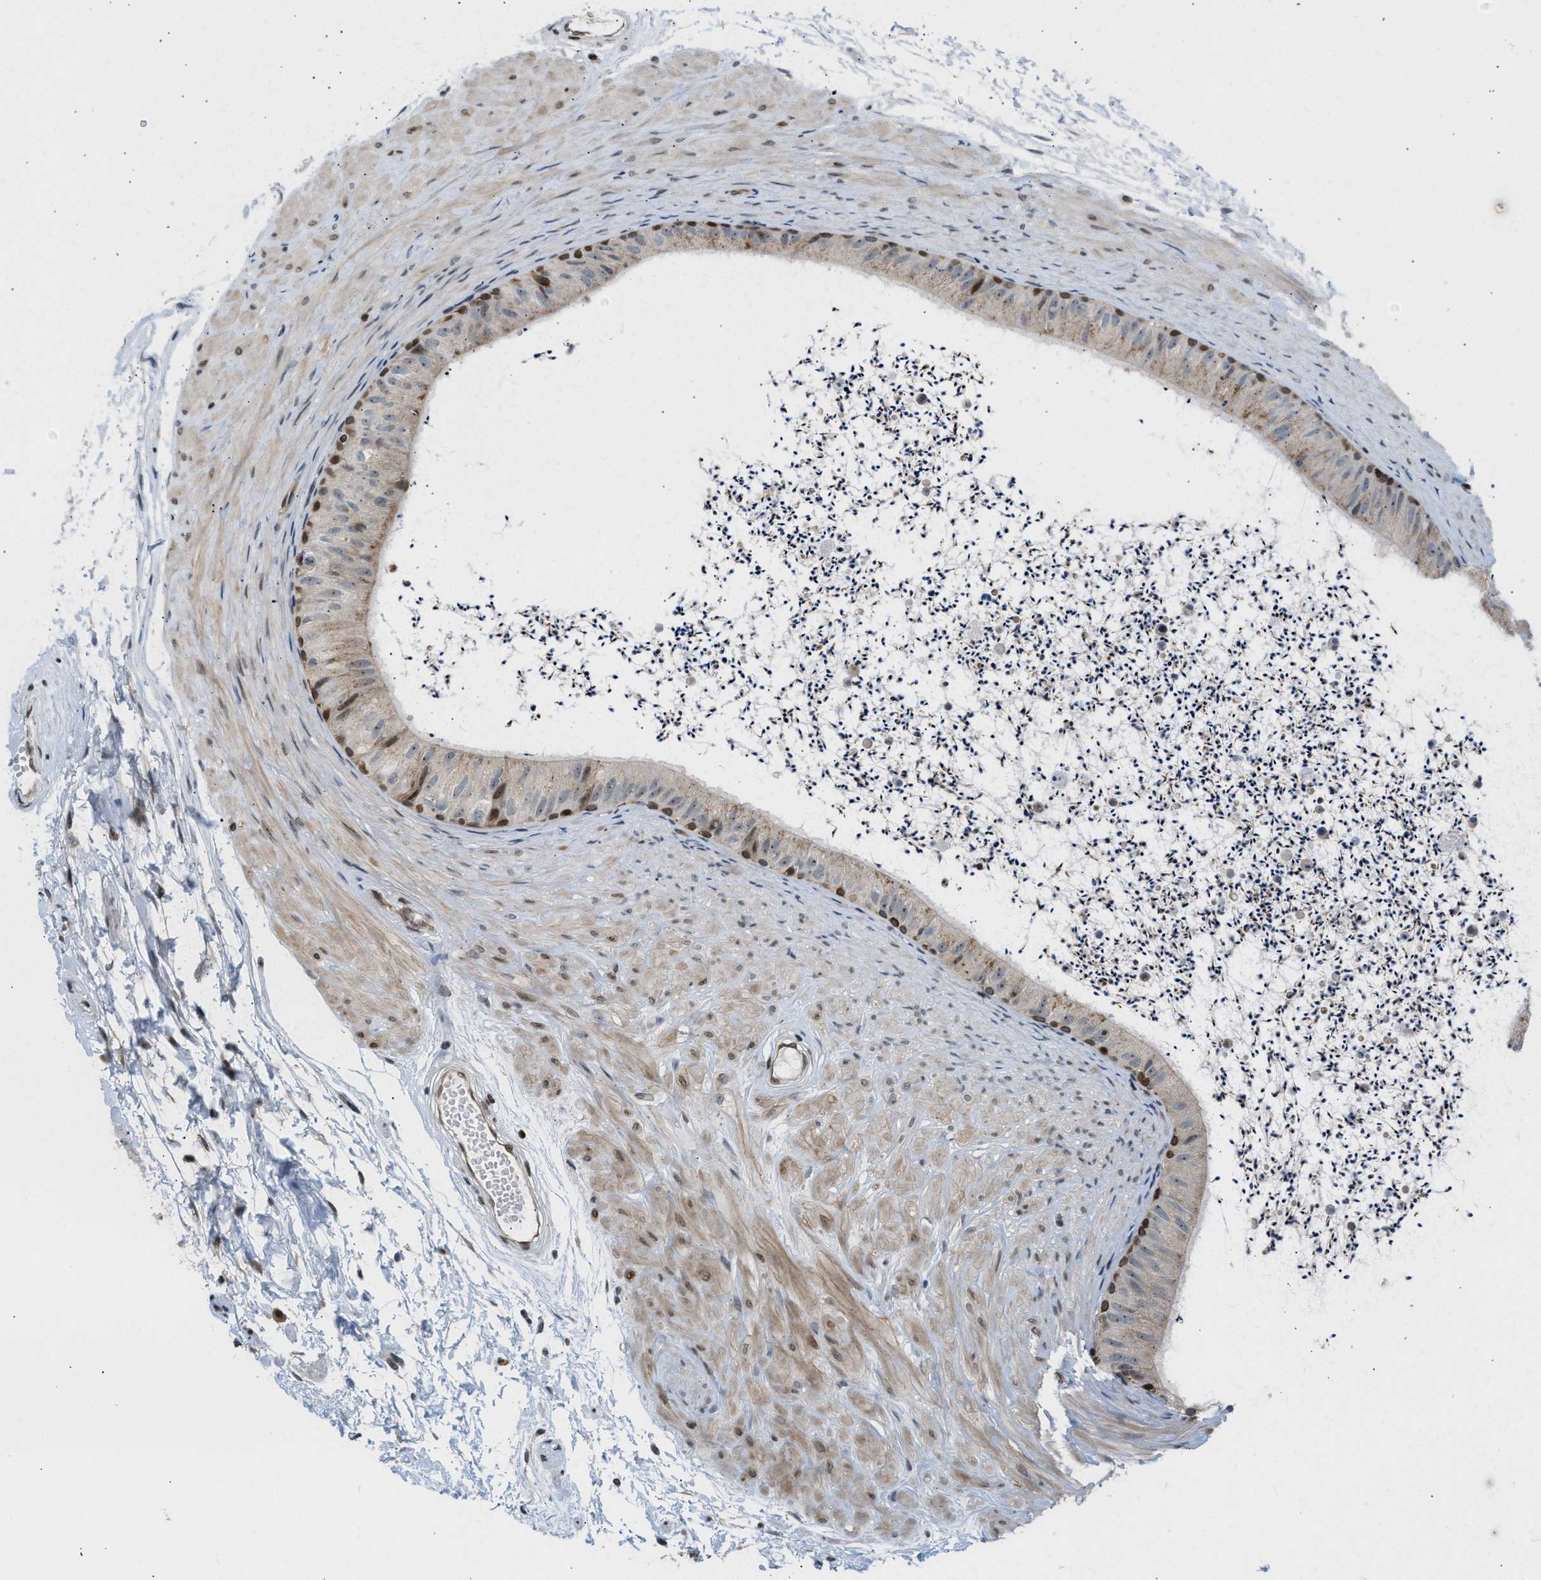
{"staining": {"intensity": "moderate", "quantity": "<25%", "location": "cytoplasmic/membranous,nuclear"}, "tissue": "epididymis", "cell_type": "Glandular cells", "image_type": "normal", "snomed": [{"axis": "morphology", "description": "Normal tissue, NOS"}, {"axis": "topography", "description": "Epididymis"}], "caption": "Brown immunohistochemical staining in unremarkable human epididymis displays moderate cytoplasmic/membranous,nuclear expression in about <25% of glandular cells.", "gene": "NPS", "patient": {"sex": "male", "age": 56}}